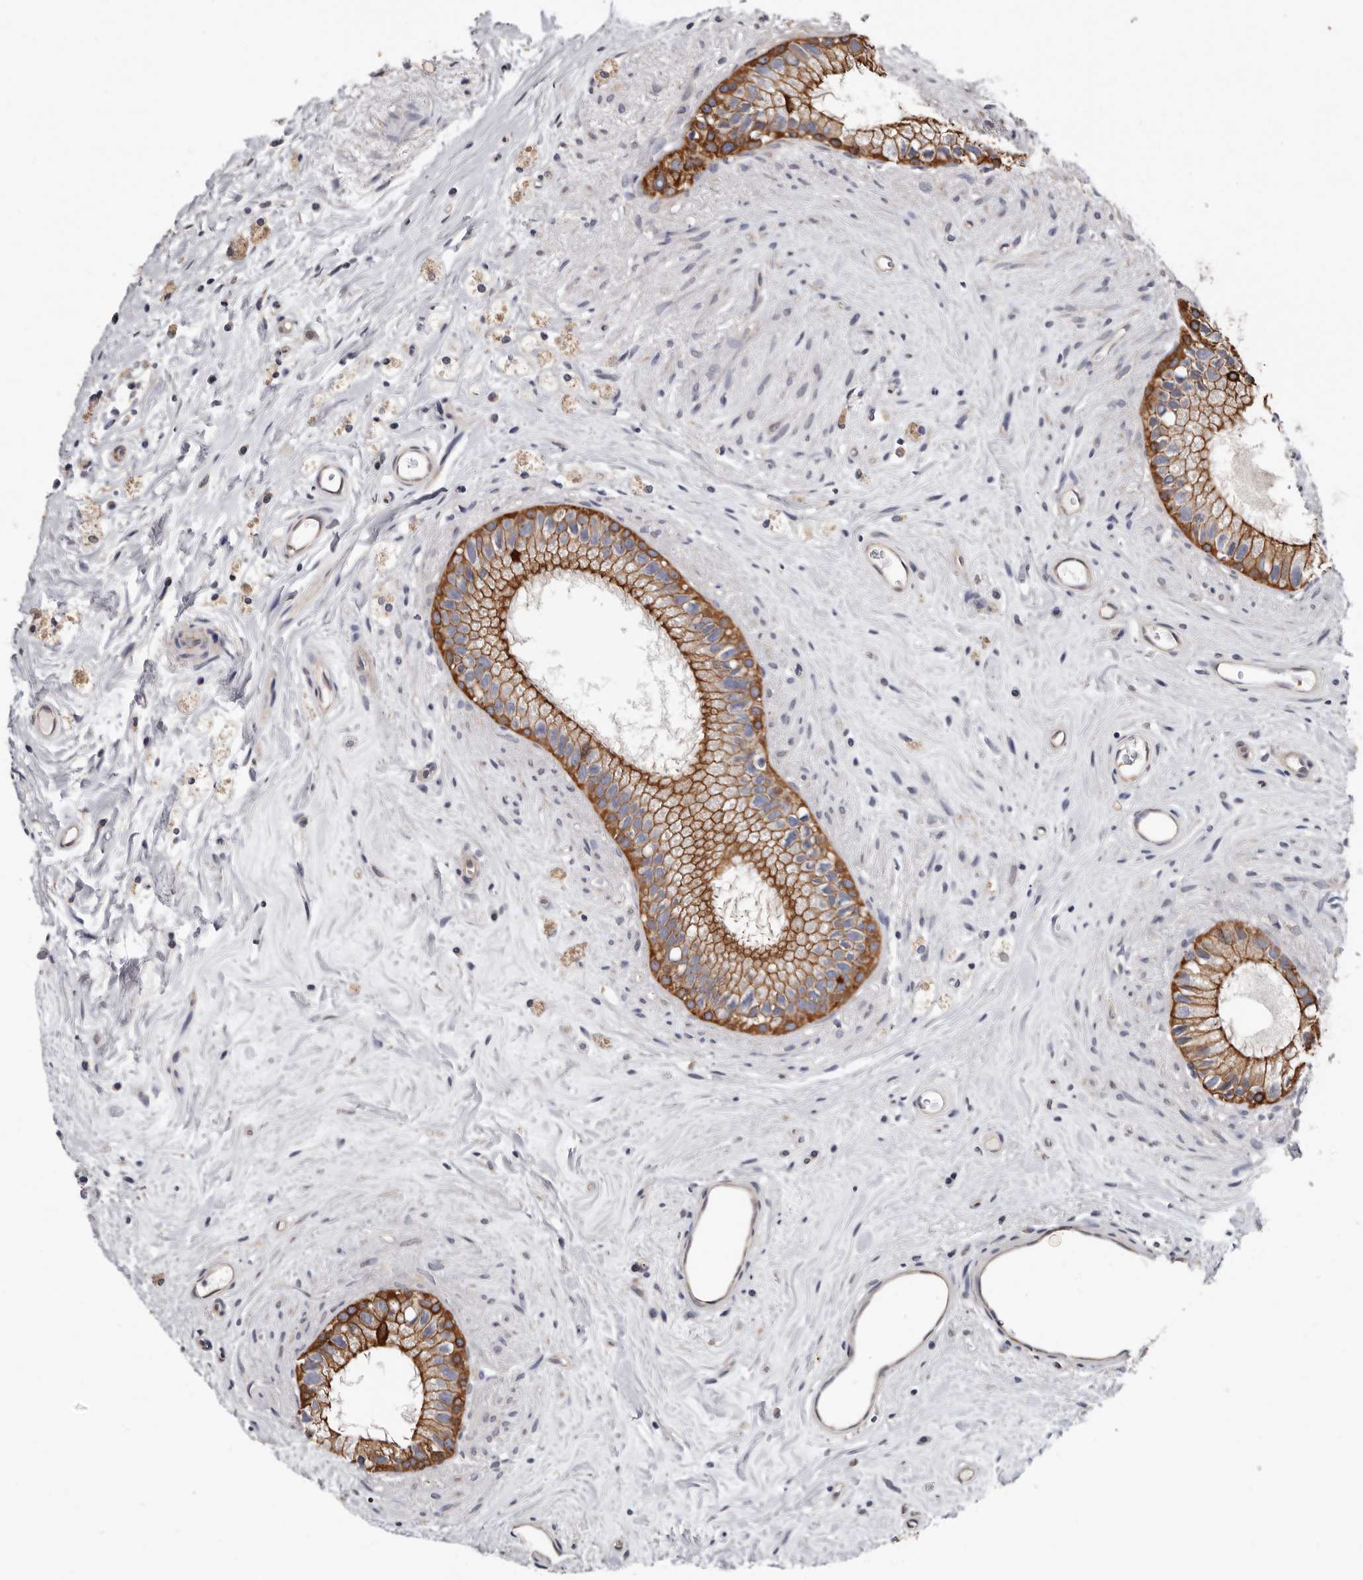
{"staining": {"intensity": "strong", "quantity": ">75%", "location": "cytoplasmic/membranous"}, "tissue": "epididymis", "cell_type": "Glandular cells", "image_type": "normal", "snomed": [{"axis": "morphology", "description": "Normal tissue, NOS"}, {"axis": "topography", "description": "Epididymis"}], "caption": "Immunohistochemistry micrograph of normal human epididymis stained for a protein (brown), which reveals high levels of strong cytoplasmic/membranous expression in approximately >75% of glandular cells.", "gene": "MRPL18", "patient": {"sex": "male", "age": 80}}